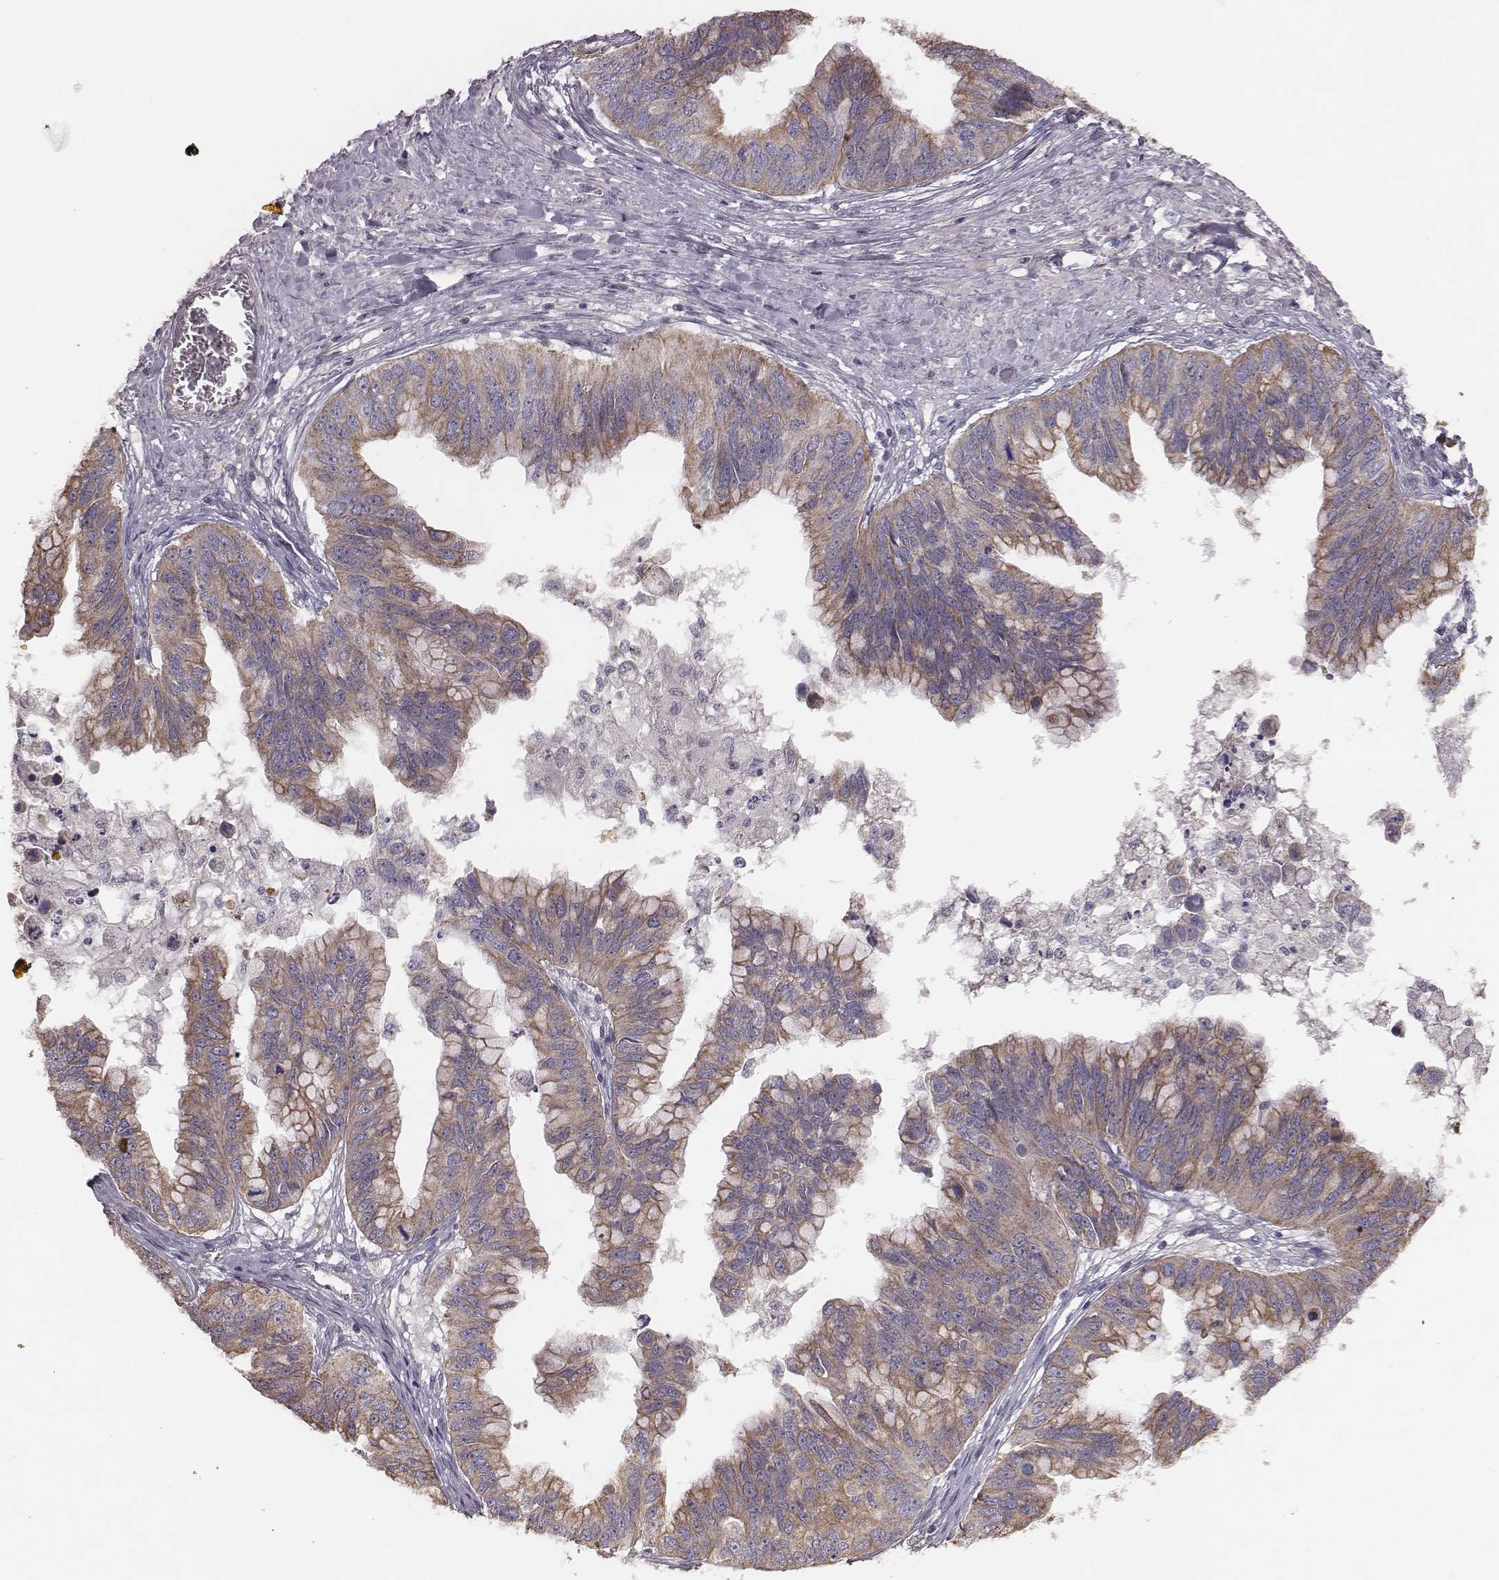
{"staining": {"intensity": "weak", "quantity": "25%-75%", "location": "cytoplasmic/membranous"}, "tissue": "ovarian cancer", "cell_type": "Tumor cells", "image_type": "cancer", "snomed": [{"axis": "morphology", "description": "Cystadenocarcinoma, mucinous, NOS"}, {"axis": "topography", "description": "Ovary"}], "caption": "Approximately 25%-75% of tumor cells in human ovarian mucinous cystadenocarcinoma display weak cytoplasmic/membranous protein expression as visualized by brown immunohistochemical staining.", "gene": "HAVCR1", "patient": {"sex": "female", "age": 76}}